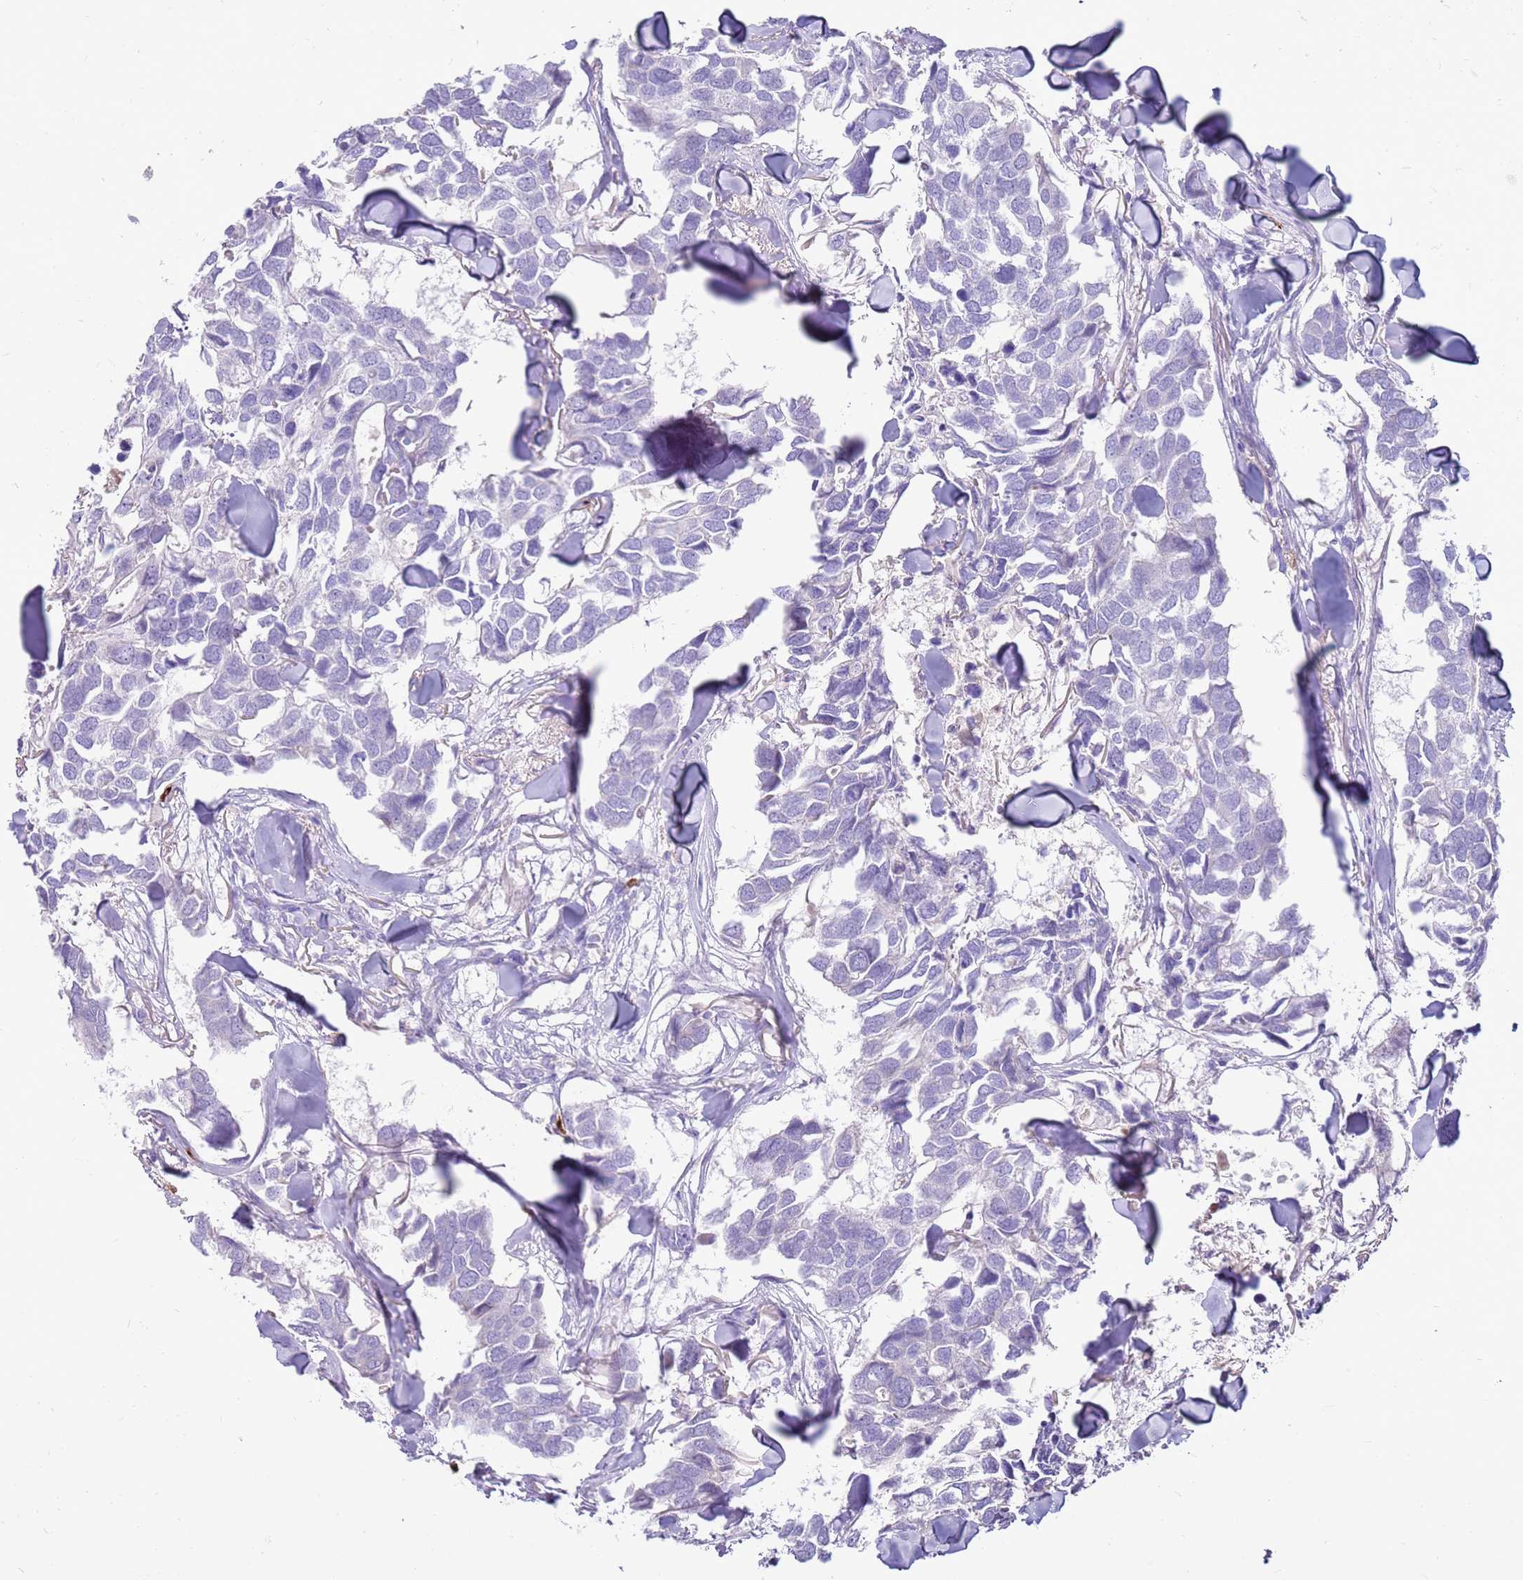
{"staining": {"intensity": "negative", "quantity": "none", "location": "none"}, "tissue": "breast cancer", "cell_type": "Tumor cells", "image_type": "cancer", "snomed": [{"axis": "morphology", "description": "Duct carcinoma"}, {"axis": "topography", "description": "Breast"}], "caption": "This is an immunohistochemistry histopathology image of human infiltrating ductal carcinoma (breast). There is no positivity in tumor cells.", "gene": "EVPLL", "patient": {"sex": "female", "age": 83}}